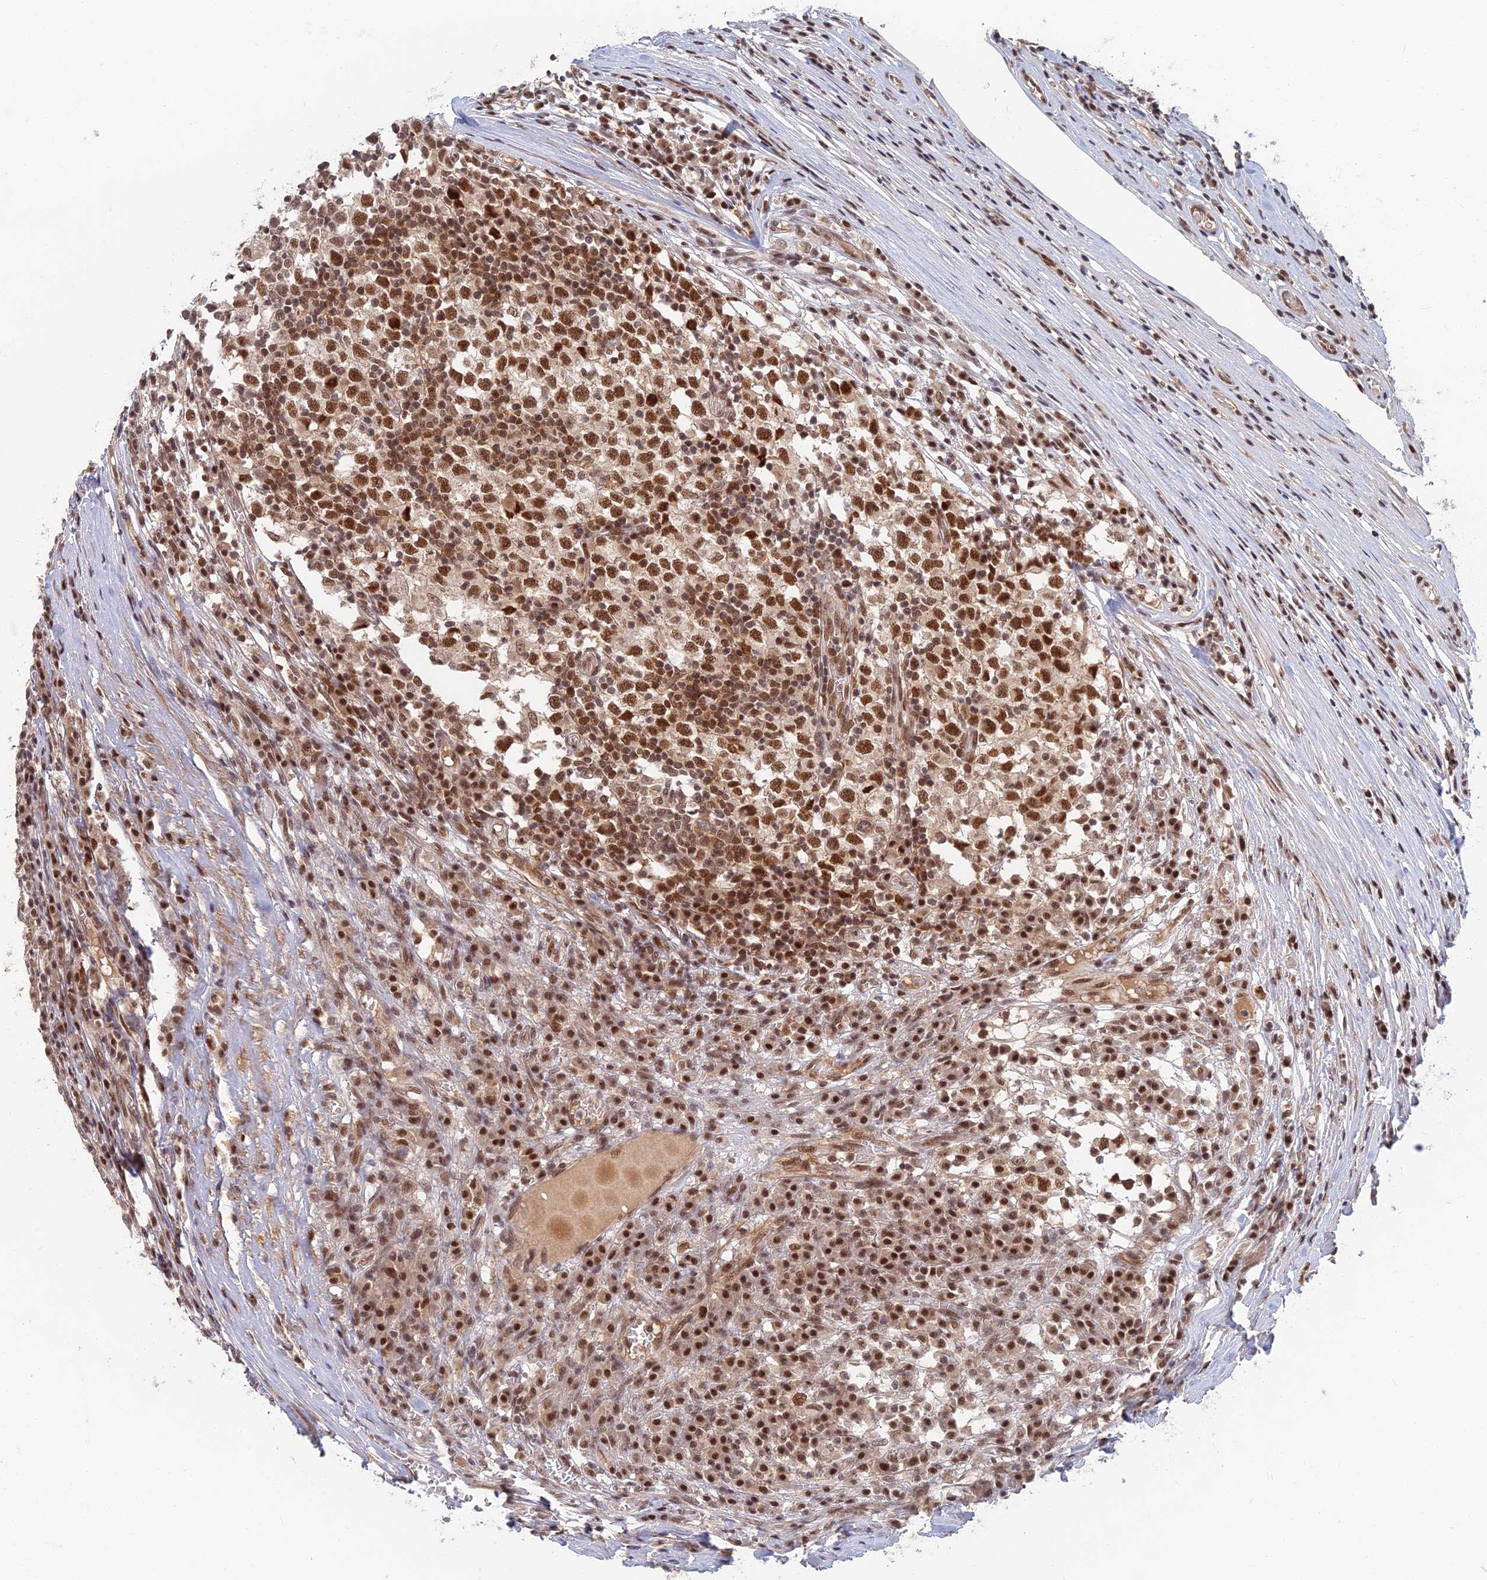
{"staining": {"intensity": "strong", "quantity": ">75%", "location": "nuclear"}, "tissue": "testis cancer", "cell_type": "Tumor cells", "image_type": "cancer", "snomed": [{"axis": "morphology", "description": "Seminoma, NOS"}, {"axis": "topography", "description": "Testis"}], "caption": "Immunohistochemistry of seminoma (testis) shows high levels of strong nuclear staining in approximately >75% of tumor cells.", "gene": "TCEA2", "patient": {"sex": "male", "age": 65}}